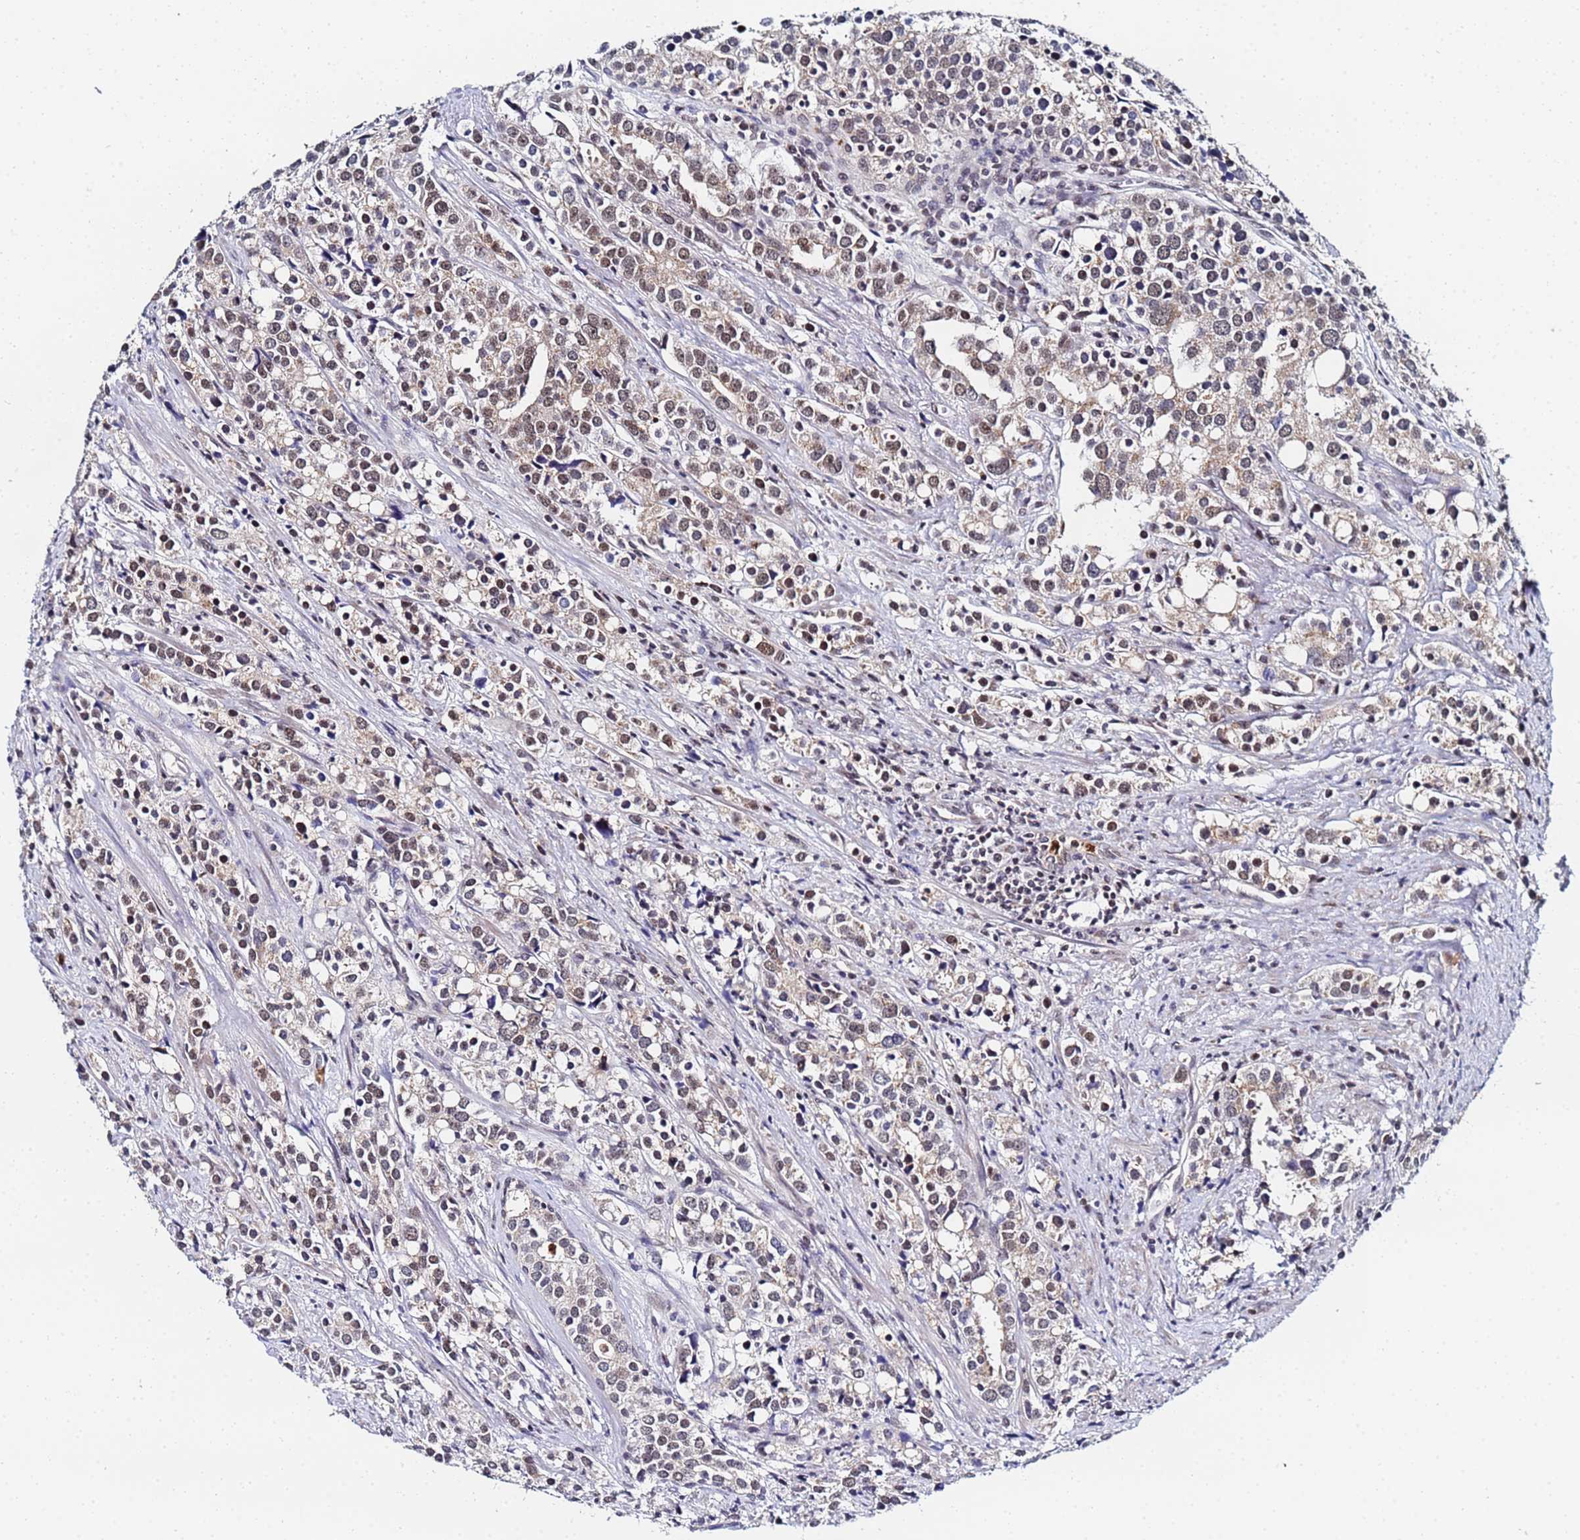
{"staining": {"intensity": "weak", "quantity": "25%-75%", "location": "cytoplasmic/membranous,nuclear"}, "tissue": "prostate cancer", "cell_type": "Tumor cells", "image_type": "cancer", "snomed": [{"axis": "morphology", "description": "Adenocarcinoma, High grade"}, {"axis": "topography", "description": "Prostate"}], "caption": "Immunohistochemistry (DAB (3,3'-diaminobenzidine)) staining of adenocarcinoma (high-grade) (prostate) reveals weak cytoplasmic/membranous and nuclear protein expression in approximately 25%-75% of tumor cells.", "gene": "MTCL1", "patient": {"sex": "male", "age": 71}}